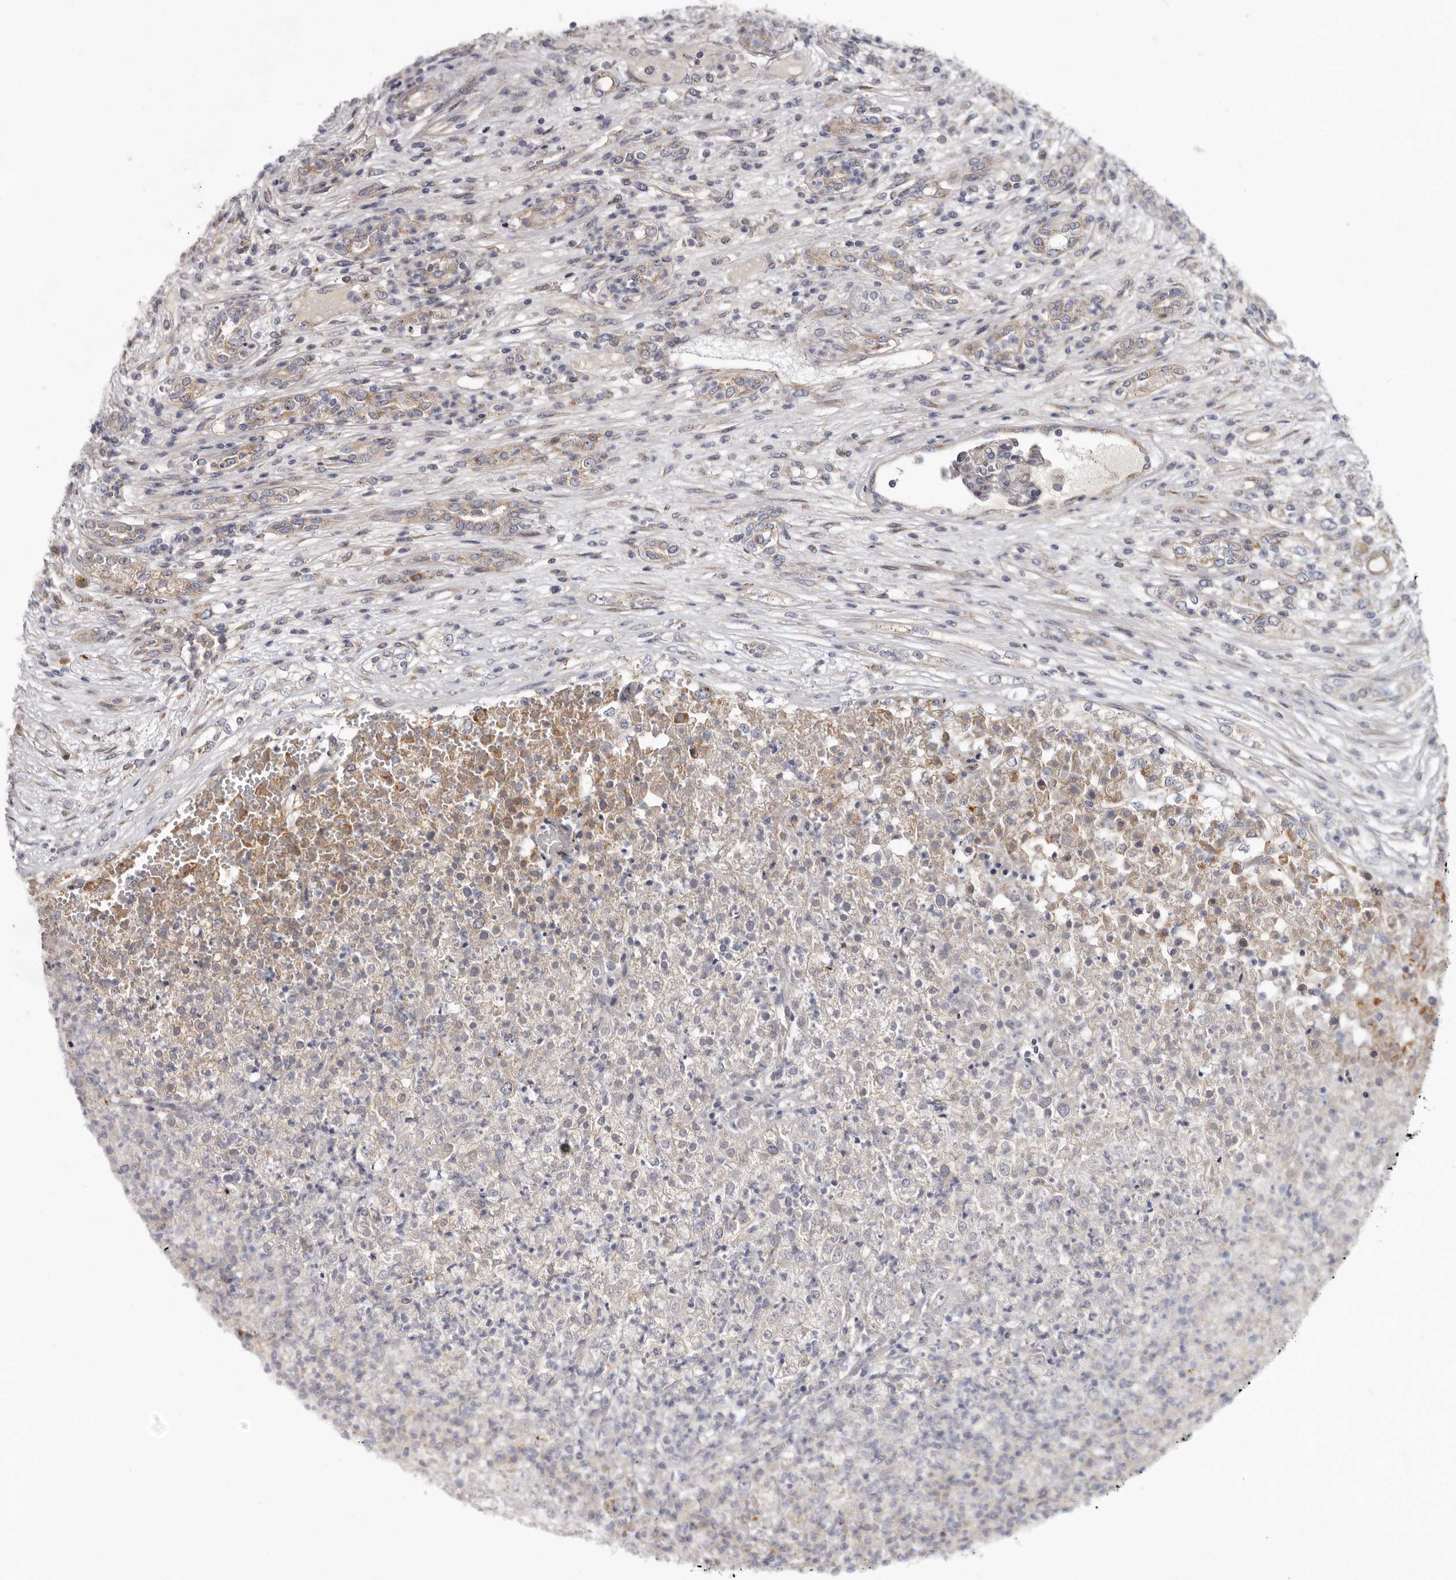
{"staining": {"intensity": "weak", "quantity": "<25%", "location": "cytoplasmic/membranous"}, "tissue": "renal cancer", "cell_type": "Tumor cells", "image_type": "cancer", "snomed": [{"axis": "morphology", "description": "Adenocarcinoma, NOS"}, {"axis": "topography", "description": "Kidney"}], "caption": "A high-resolution image shows IHC staining of renal cancer, which shows no significant positivity in tumor cells.", "gene": "ASIC5", "patient": {"sex": "female", "age": 54}}